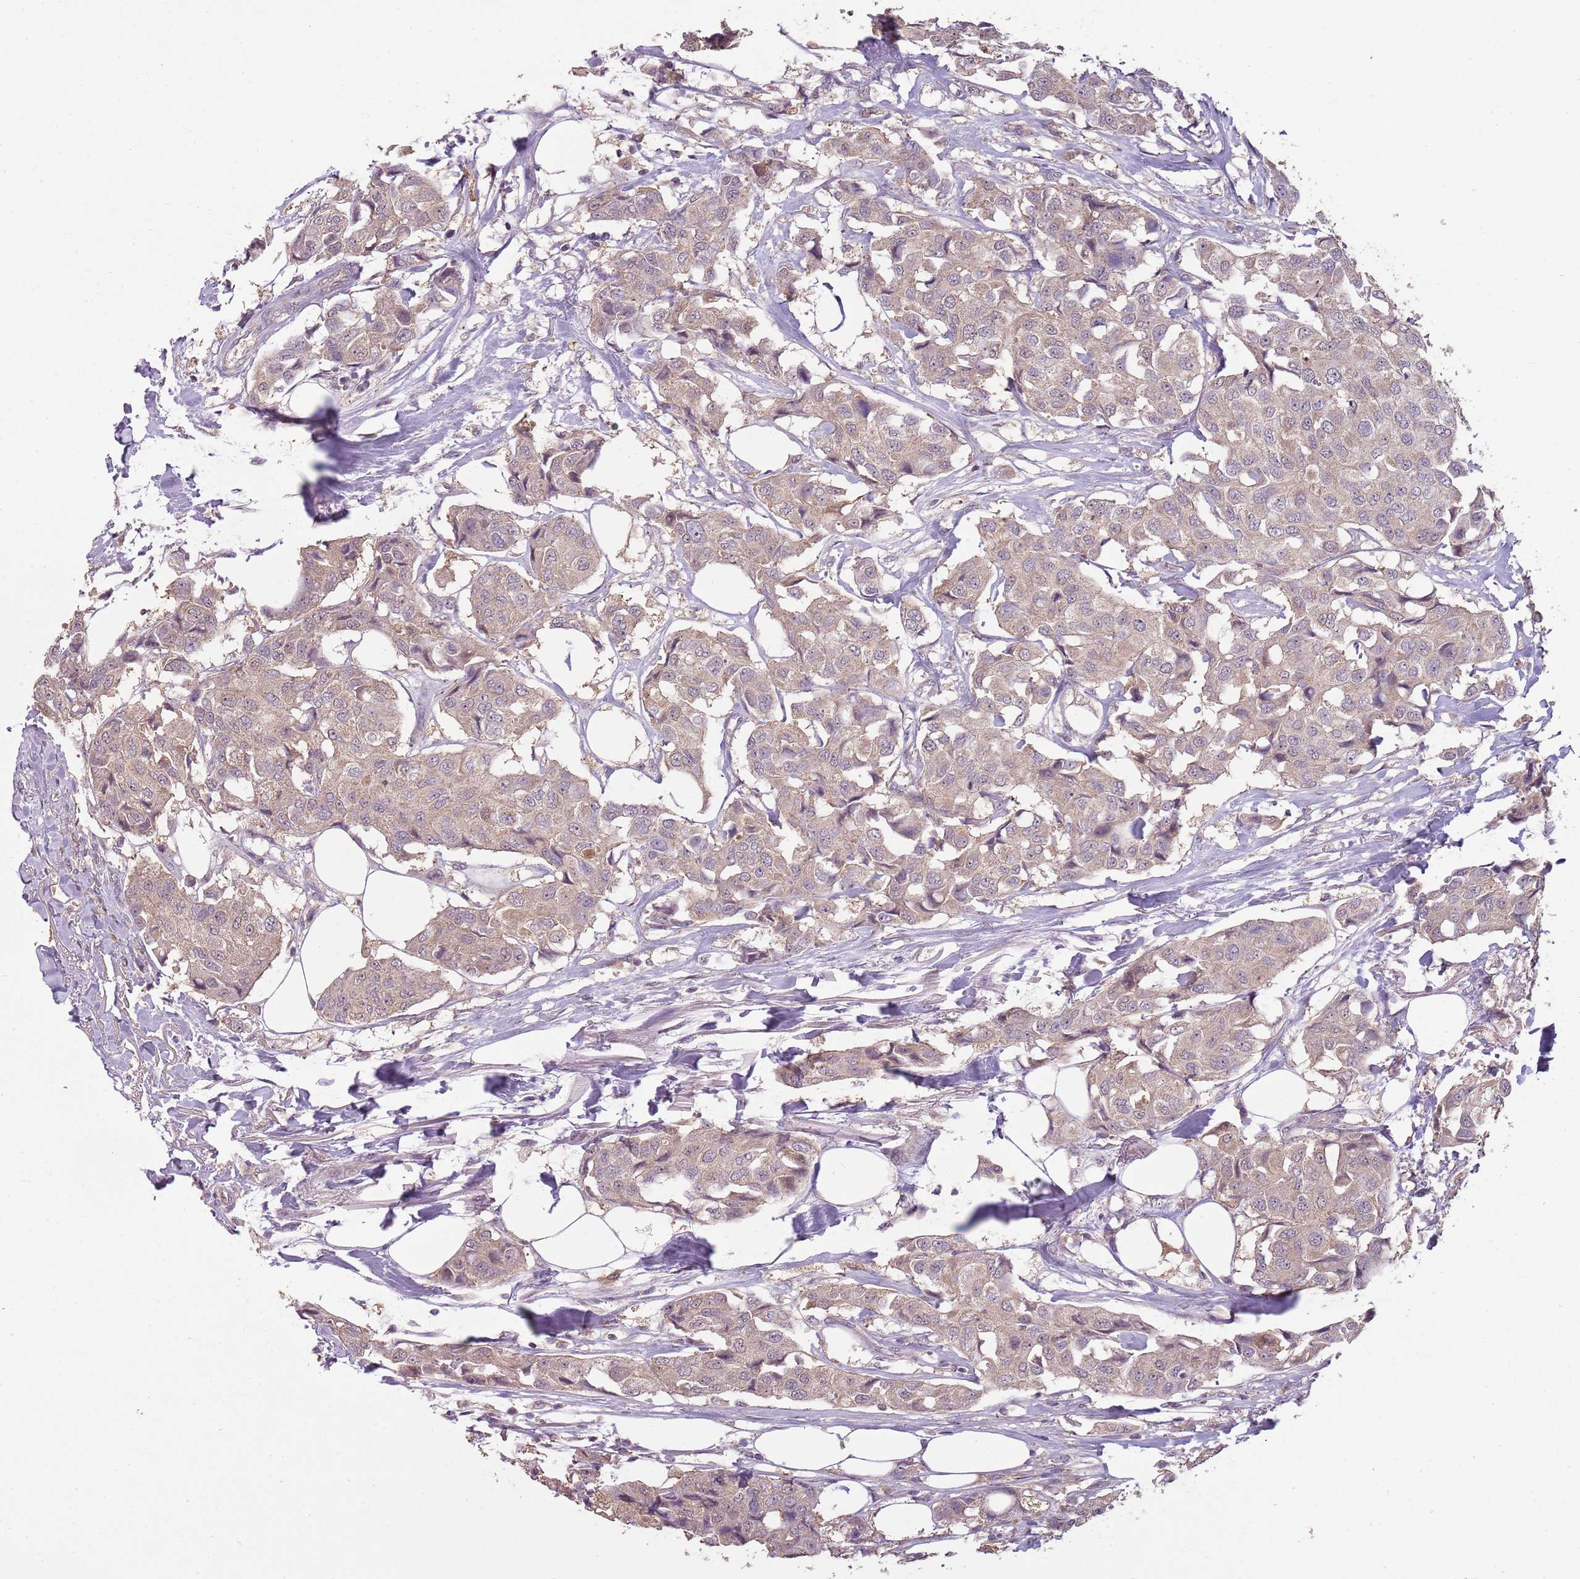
{"staining": {"intensity": "weak", "quantity": "25%-75%", "location": "cytoplasmic/membranous"}, "tissue": "breast cancer", "cell_type": "Tumor cells", "image_type": "cancer", "snomed": [{"axis": "morphology", "description": "Duct carcinoma"}, {"axis": "topography", "description": "Breast"}], "caption": "Protein staining by immunohistochemistry (IHC) displays weak cytoplasmic/membranous positivity in about 25%-75% of tumor cells in breast cancer.", "gene": "TEKT4", "patient": {"sex": "female", "age": 80}}